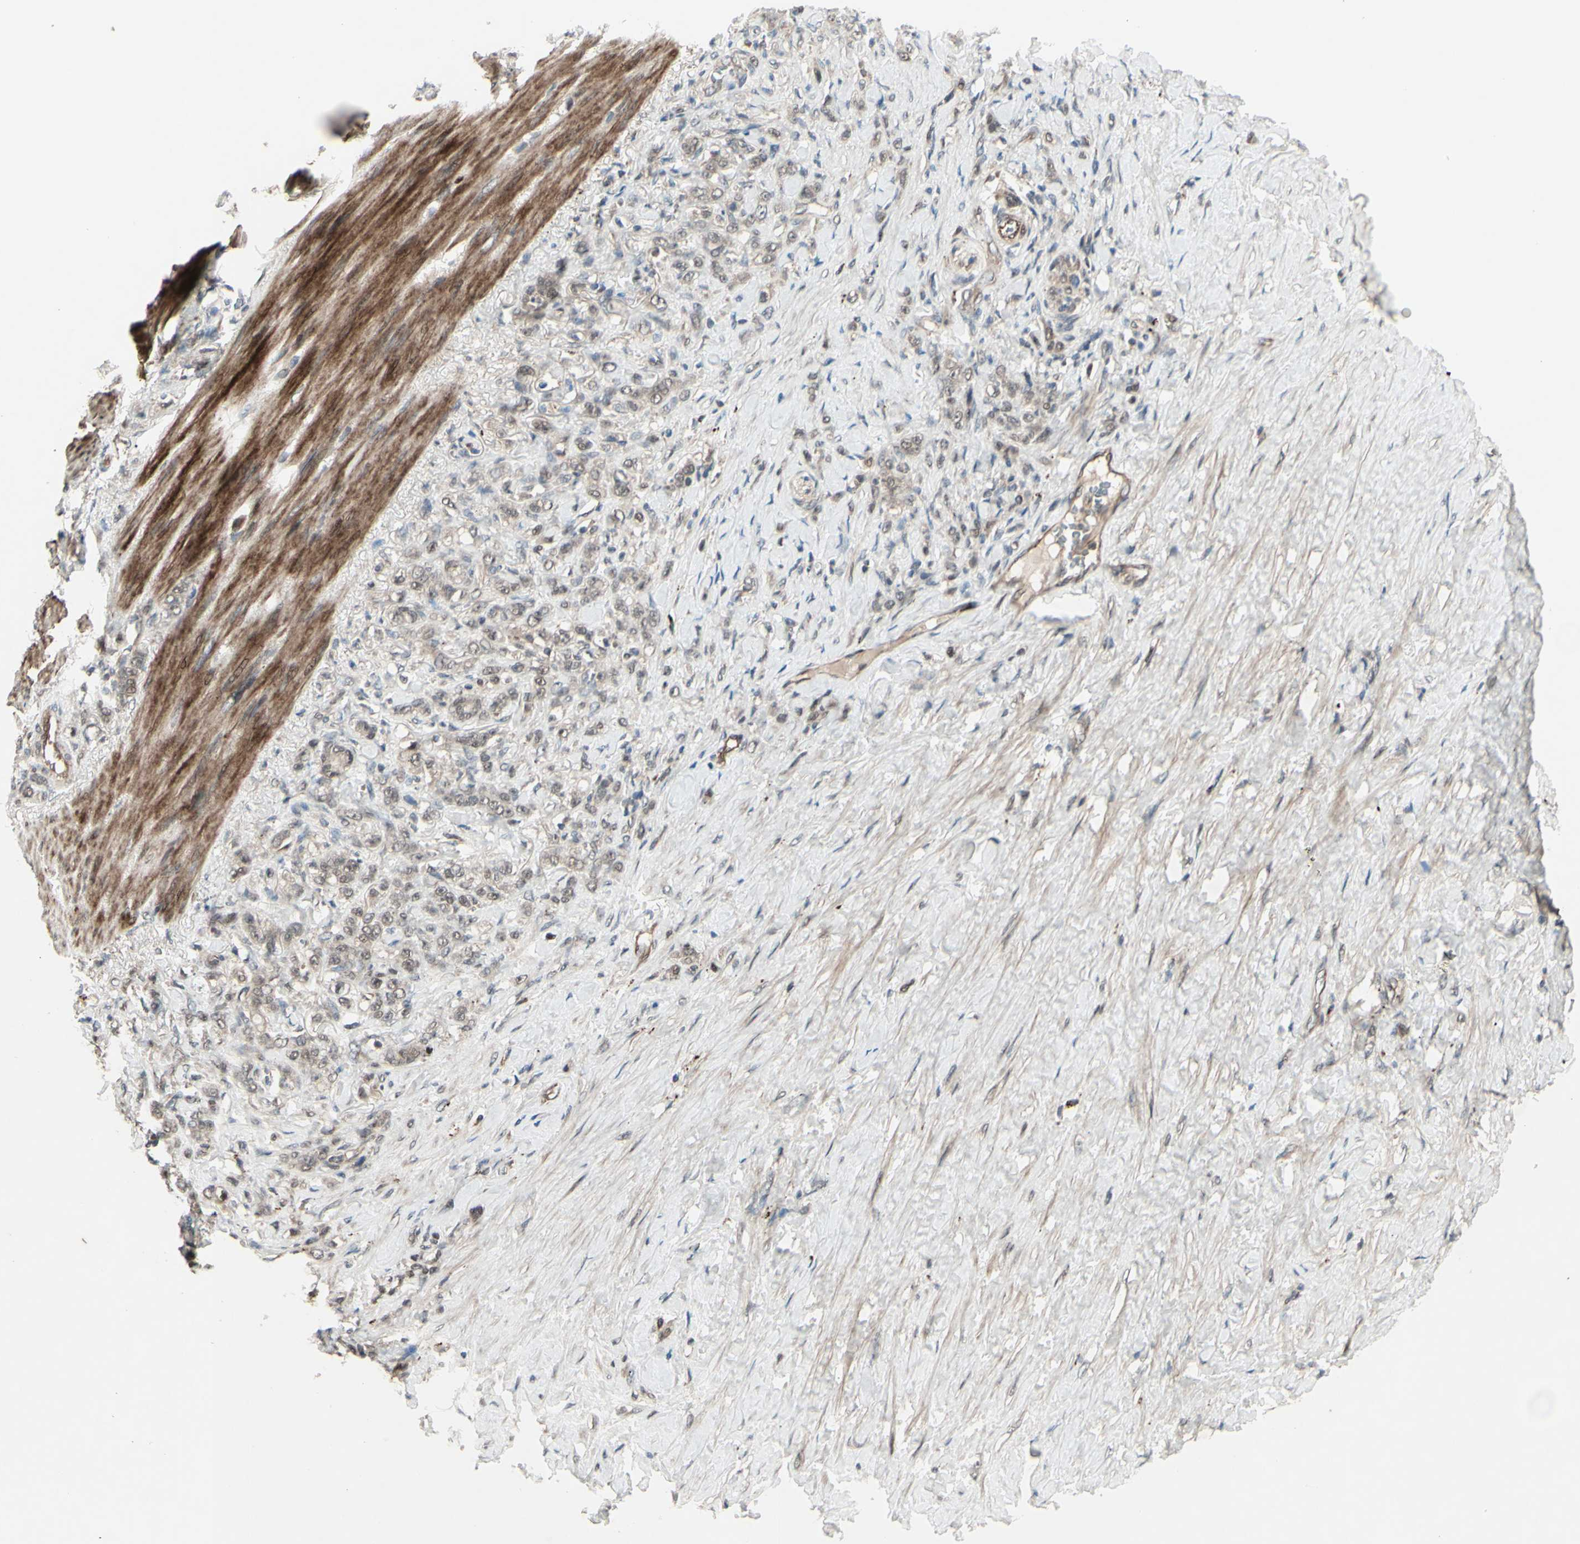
{"staining": {"intensity": "weak", "quantity": ">75%", "location": "cytoplasmic/membranous"}, "tissue": "stomach cancer", "cell_type": "Tumor cells", "image_type": "cancer", "snomed": [{"axis": "morphology", "description": "Adenocarcinoma, NOS"}, {"axis": "topography", "description": "Stomach"}], "caption": "About >75% of tumor cells in stomach cancer display weak cytoplasmic/membranous protein positivity as visualized by brown immunohistochemical staining.", "gene": "MLF2", "patient": {"sex": "male", "age": 82}}